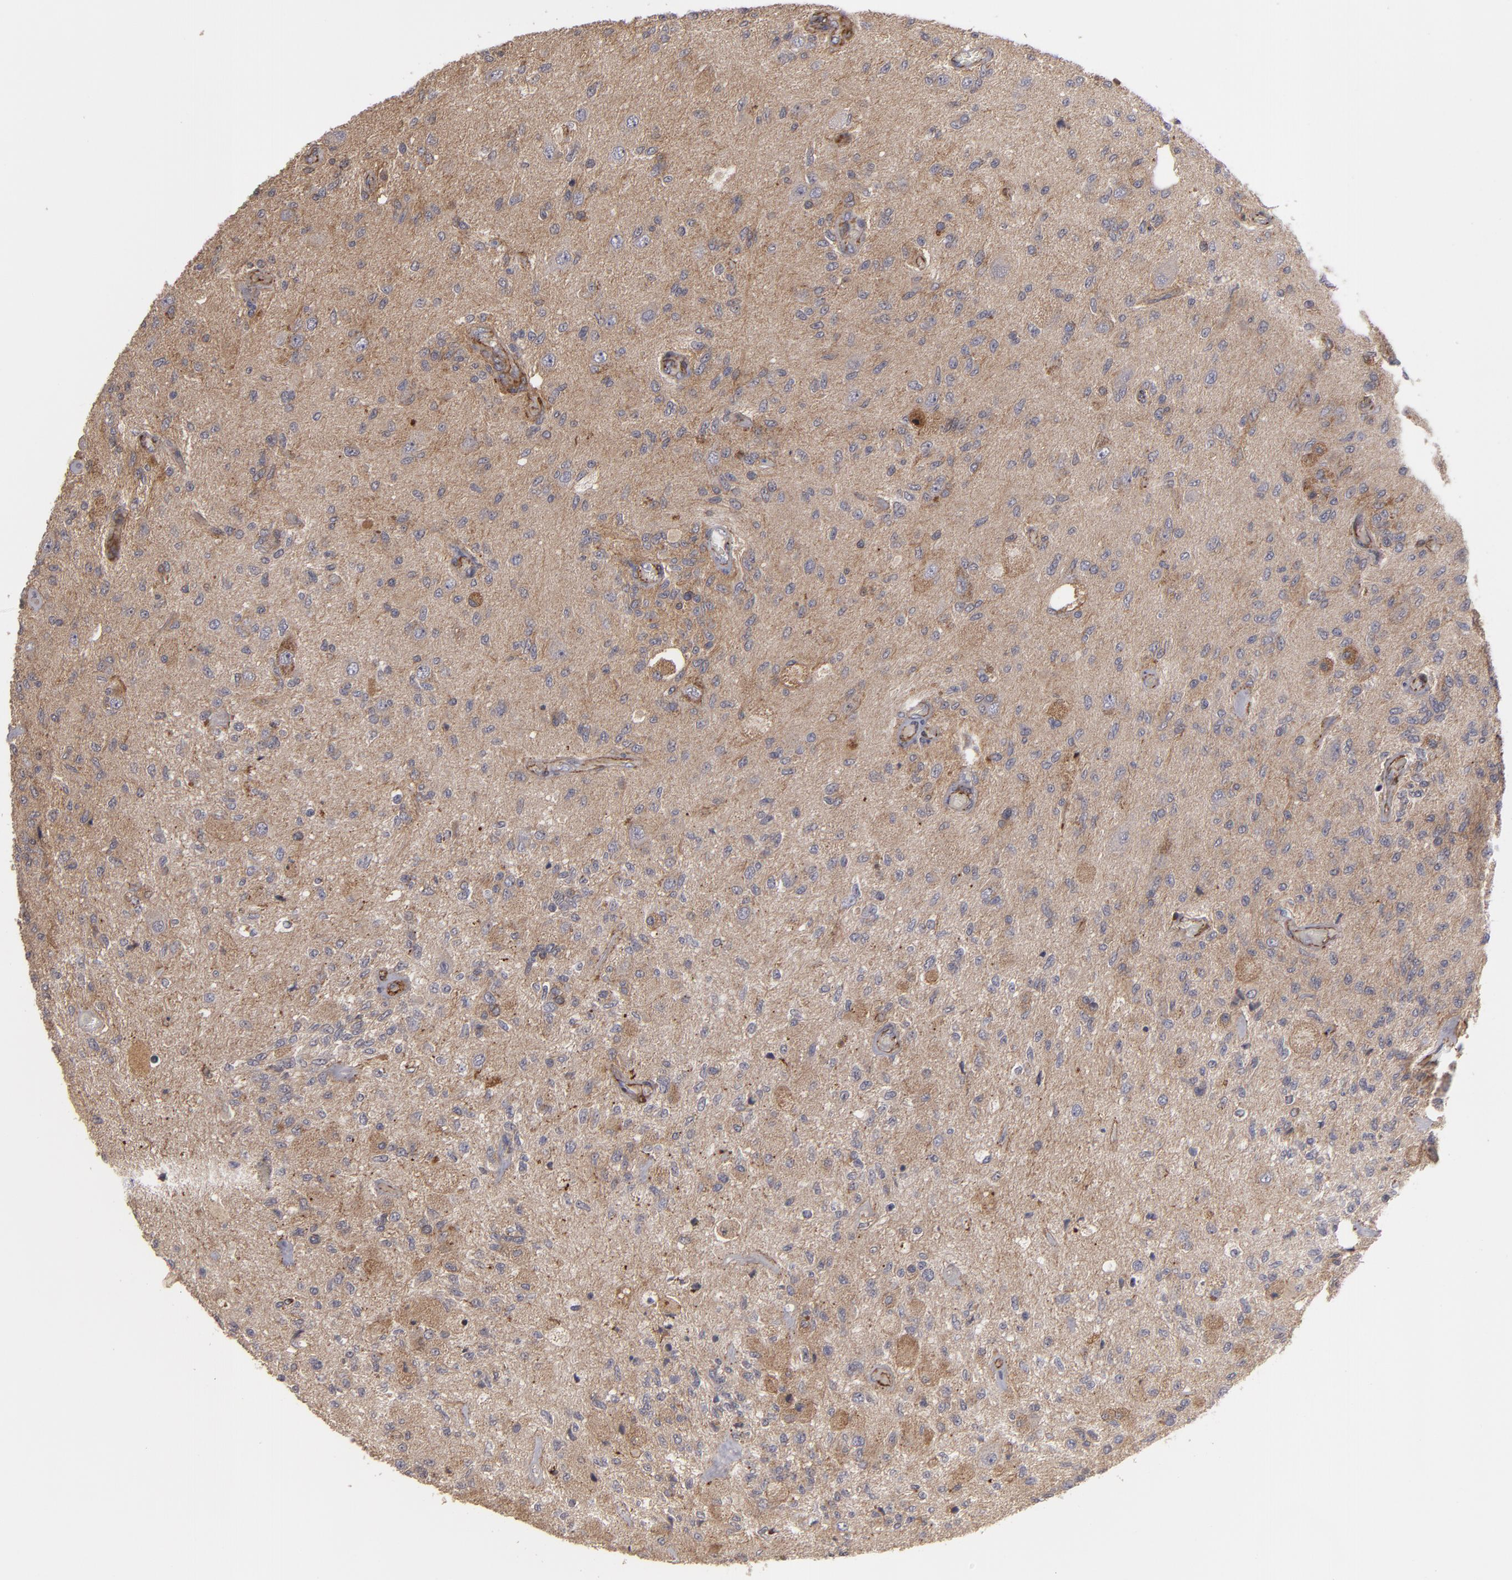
{"staining": {"intensity": "moderate", "quantity": ">75%", "location": "cytoplasmic/membranous"}, "tissue": "glioma", "cell_type": "Tumor cells", "image_type": "cancer", "snomed": [{"axis": "morphology", "description": "Normal tissue, NOS"}, {"axis": "morphology", "description": "Glioma, malignant, High grade"}, {"axis": "topography", "description": "Cerebral cortex"}], "caption": "Immunohistochemical staining of glioma displays medium levels of moderate cytoplasmic/membranous protein staining in about >75% of tumor cells.", "gene": "TJP1", "patient": {"sex": "male", "age": 77}}